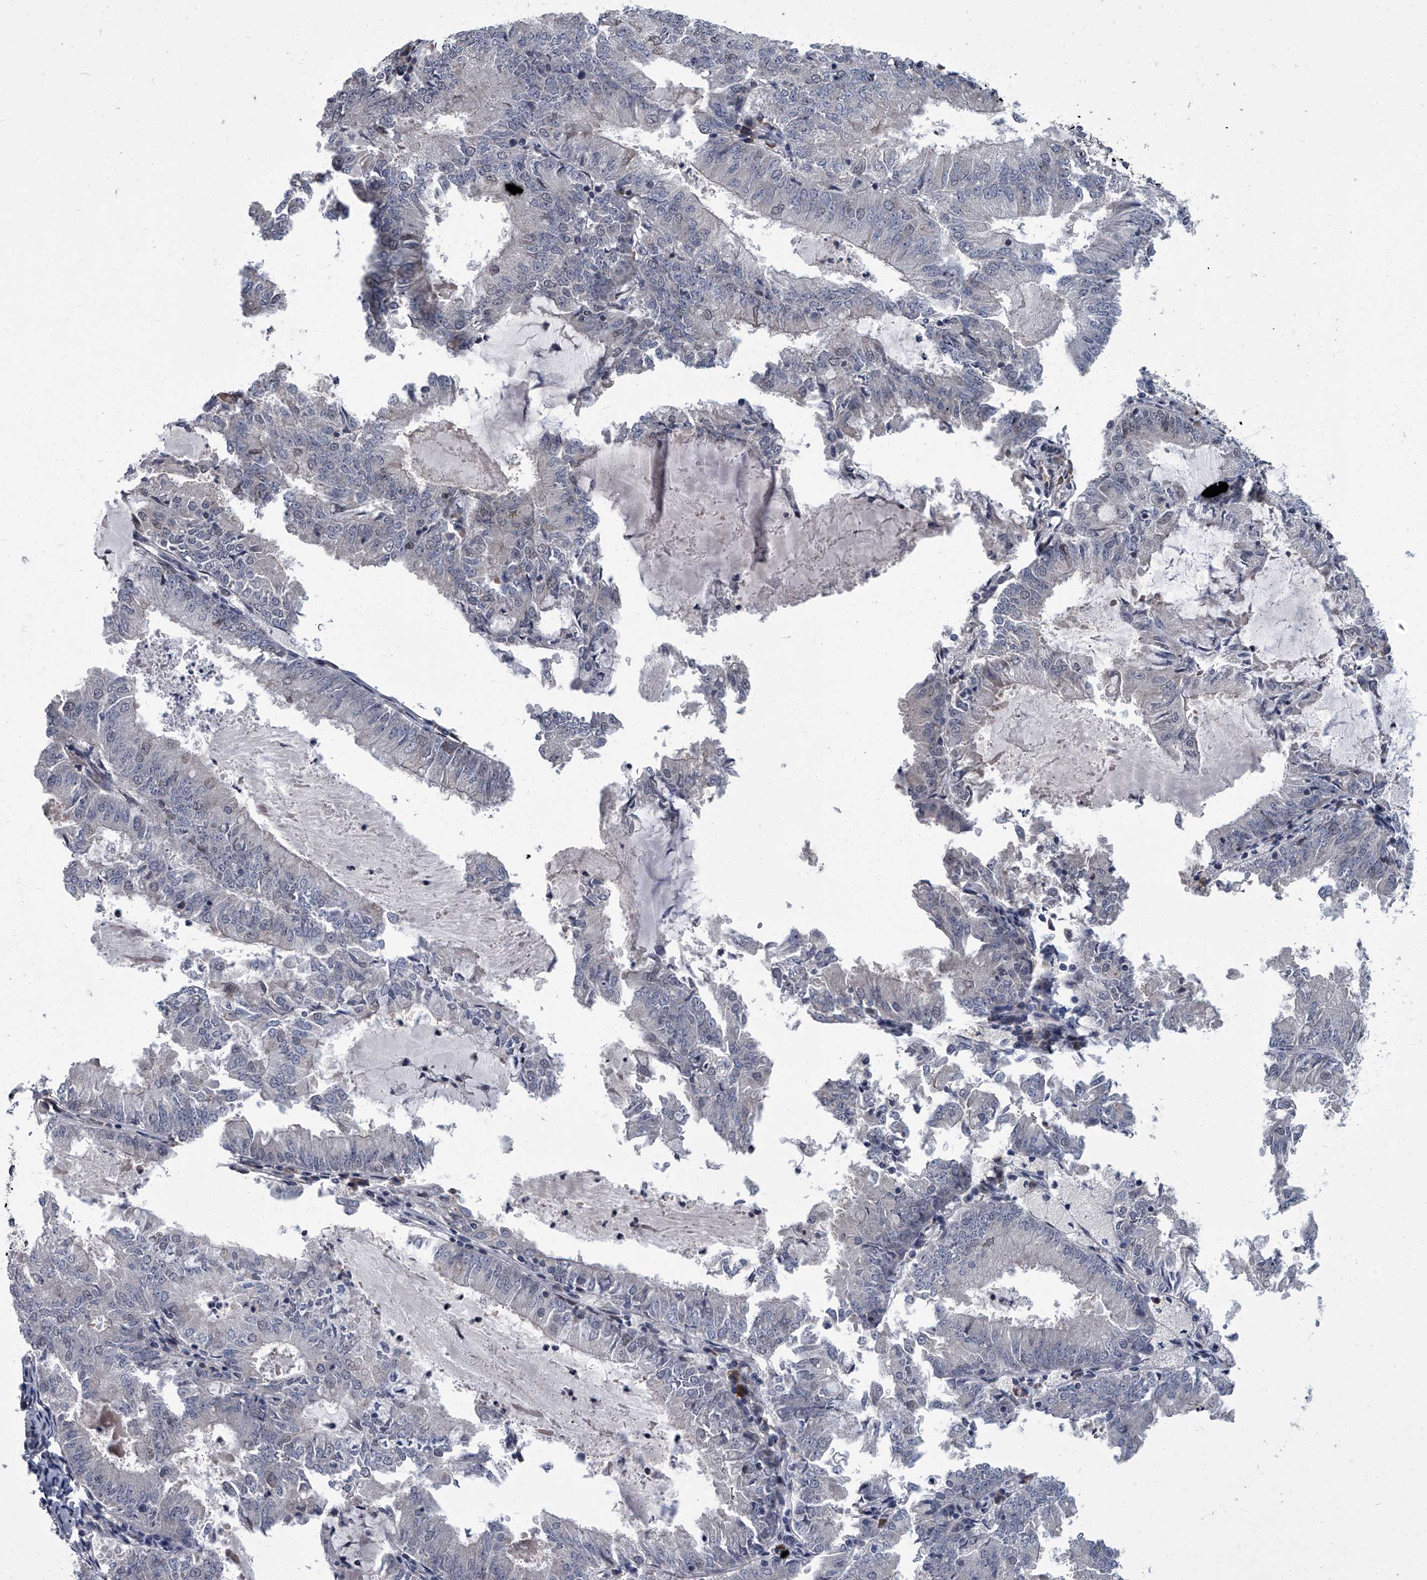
{"staining": {"intensity": "negative", "quantity": "none", "location": "none"}, "tissue": "endometrial cancer", "cell_type": "Tumor cells", "image_type": "cancer", "snomed": [{"axis": "morphology", "description": "Adenocarcinoma, NOS"}, {"axis": "topography", "description": "Endometrium"}], "caption": "Tumor cells show no significant protein positivity in adenocarcinoma (endometrial).", "gene": "ZNF274", "patient": {"sex": "female", "age": 57}}